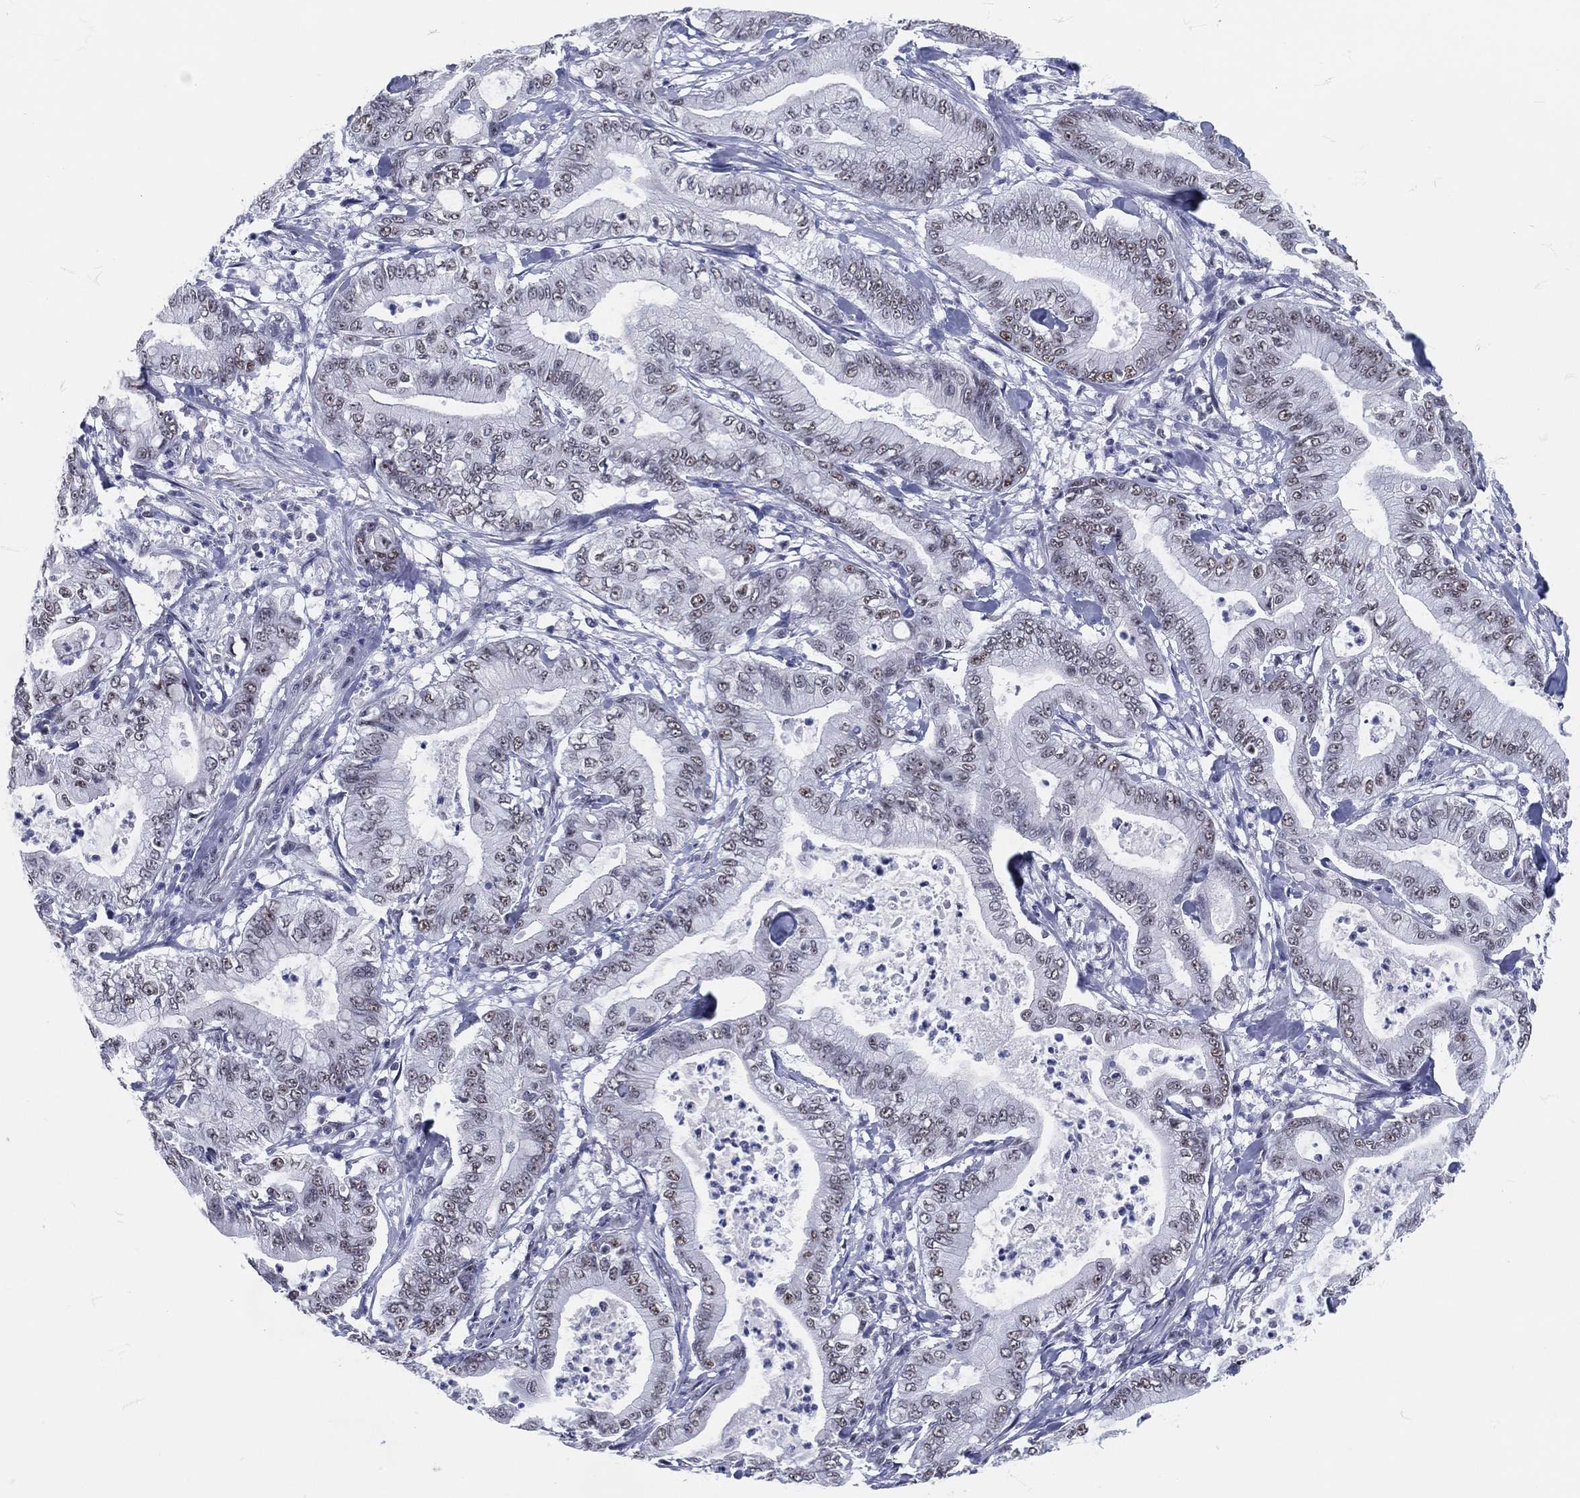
{"staining": {"intensity": "weak", "quantity": "<25%", "location": "nuclear"}, "tissue": "pancreatic cancer", "cell_type": "Tumor cells", "image_type": "cancer", "snomed": [{"axis": "morphology", "description": "Adenocarcinoma, NOS"}, {"axis": "topography", "description": "Pancreas"}], "caption": "Immunohistochemistry (IHC) micrograph of neoplastic tissue: pancreatic cancer stained with DAB (3,3'-diaminobenzidine) shows no significant protein staining in tumor cells.", "gene": "MAPK8IP1", "patient": {"sex": "male", "age": 71}}